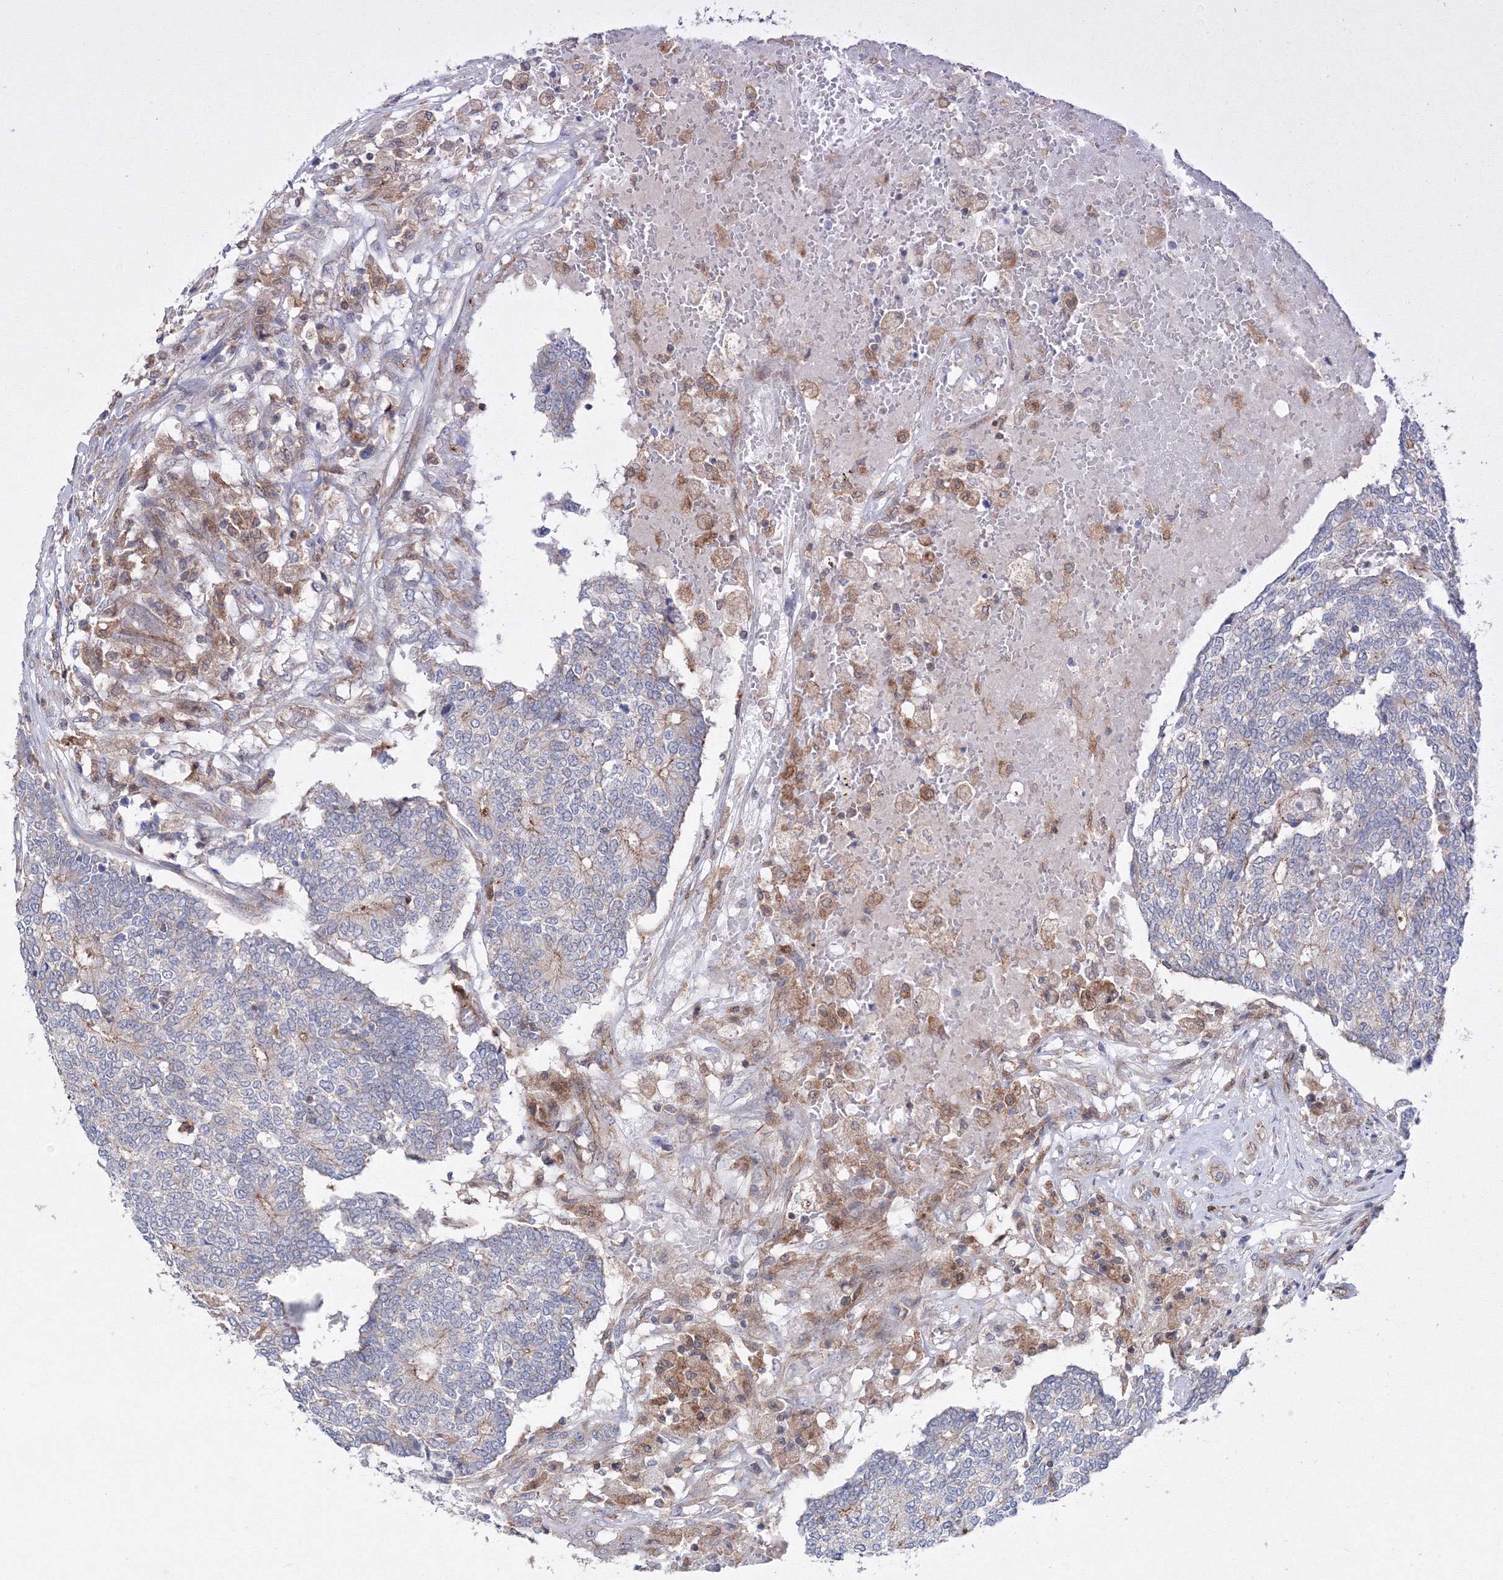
{"staining": {"intensity": "negative", "quantity": "none", "location": "none"}, "tissue": "prostate cancer", "cell_type": "Tumor cells", "image_type": "cancer", "snomed": [{"axis": "morphology", "description": "Normal tissue, NOS"}, {"axis": "morphology", "description": "Adenocarcinoma, High grade"}, {"axis": "topography", "description": "Prostate"}, {"axis": "topography", "description": "Seminal veicle"}], "caption": "Immunohistochemical staining of prostate cancer displays no significant staining in tumor cells.", "gene": "GGA2", "patient": {"sex": "male", "age": 55}}